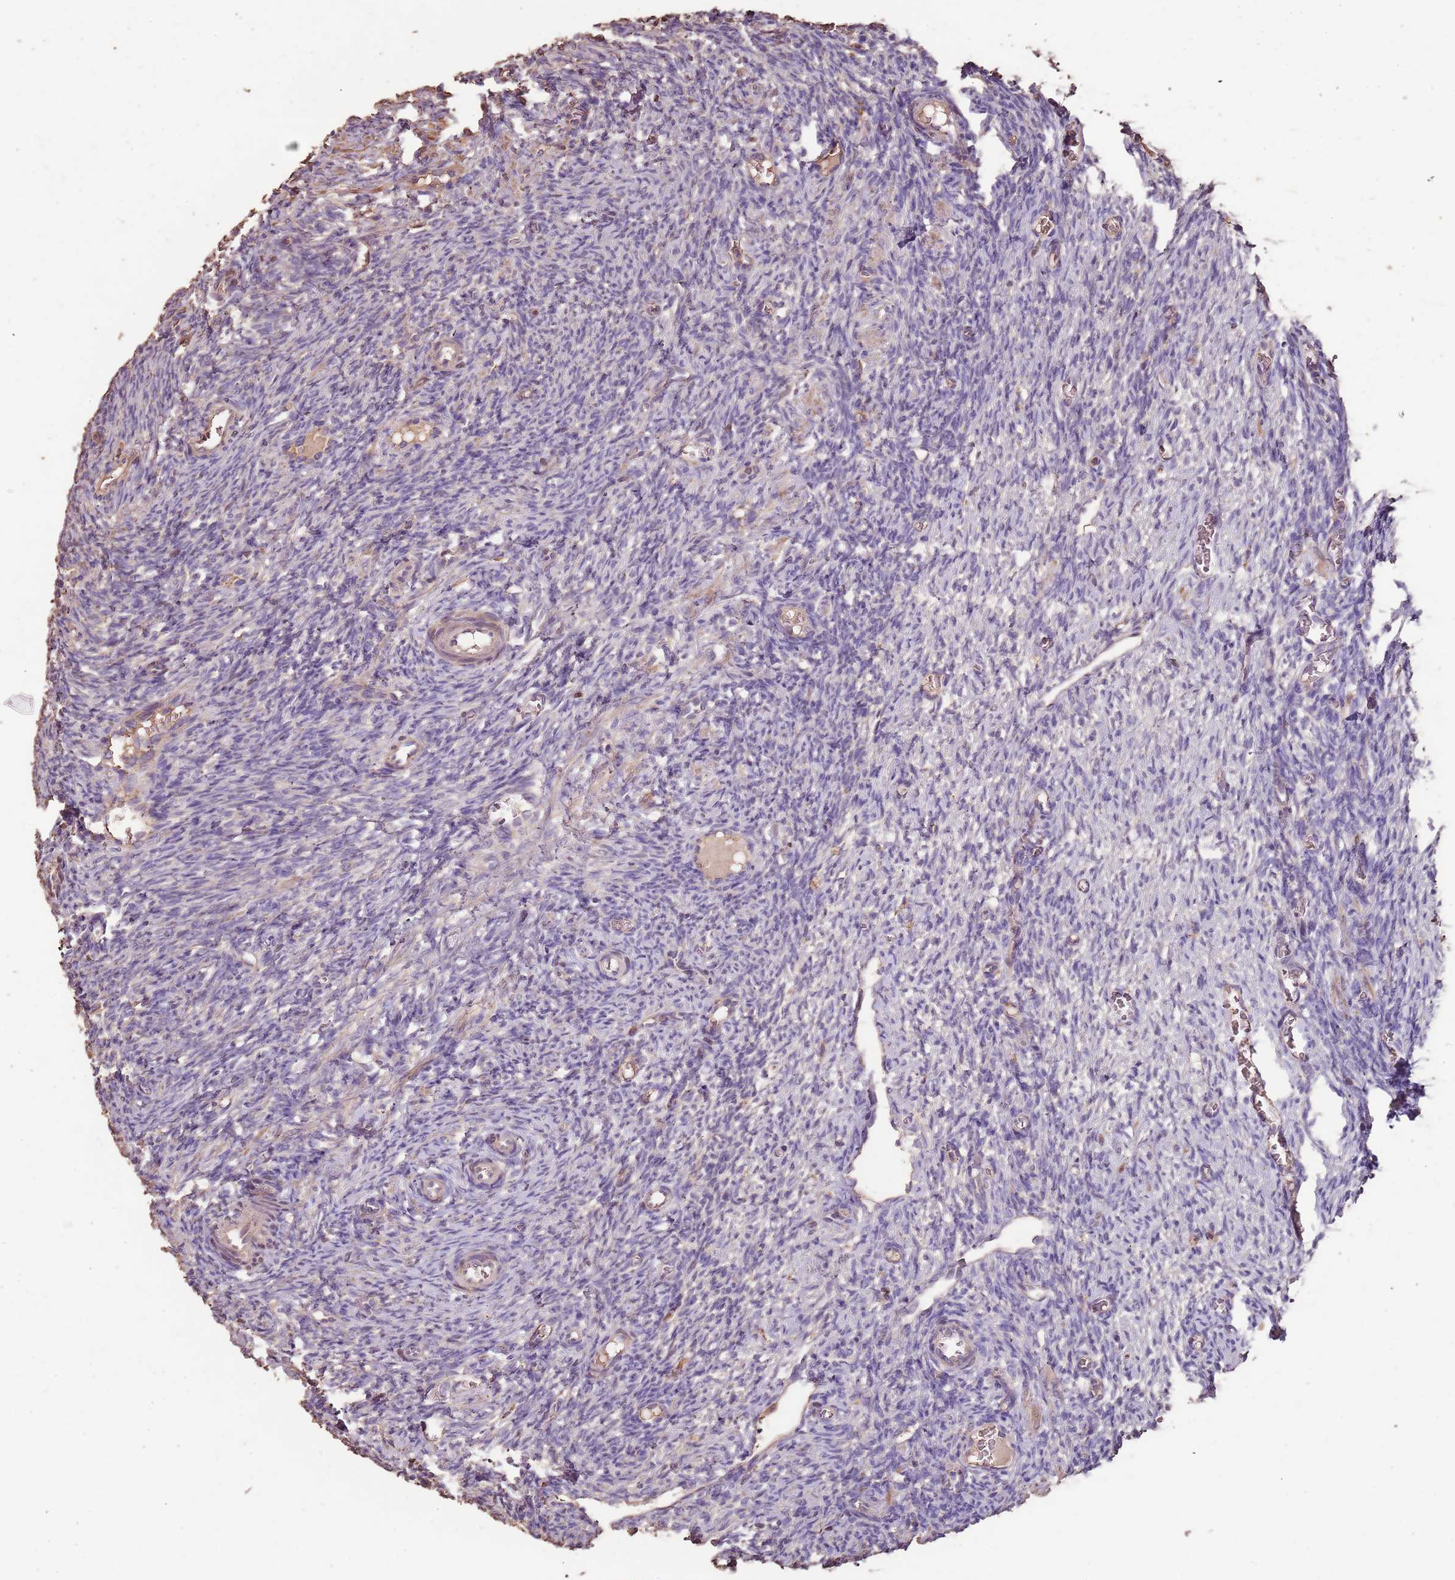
{"staining": {"intensity": "moderate", "quantity": ">75%", "location": "cytoplasmic/membranous"}, "tissue": "ovary", "cell_type": "Follicle cells", "image_type": "normal", "snomed": [{"axis": "morphology", "description": "Normal tissue, NOS"}, {"axis": "topography", "description": "Ovary"}], "caption": "DAB immunohistochemical staining of normal human ovary shows moderate cytoplasmic/membranous protein staining in approximately >75% of follicle cells.", "gene": "FECH", "patient": {"sex": "female", "age": 27}}